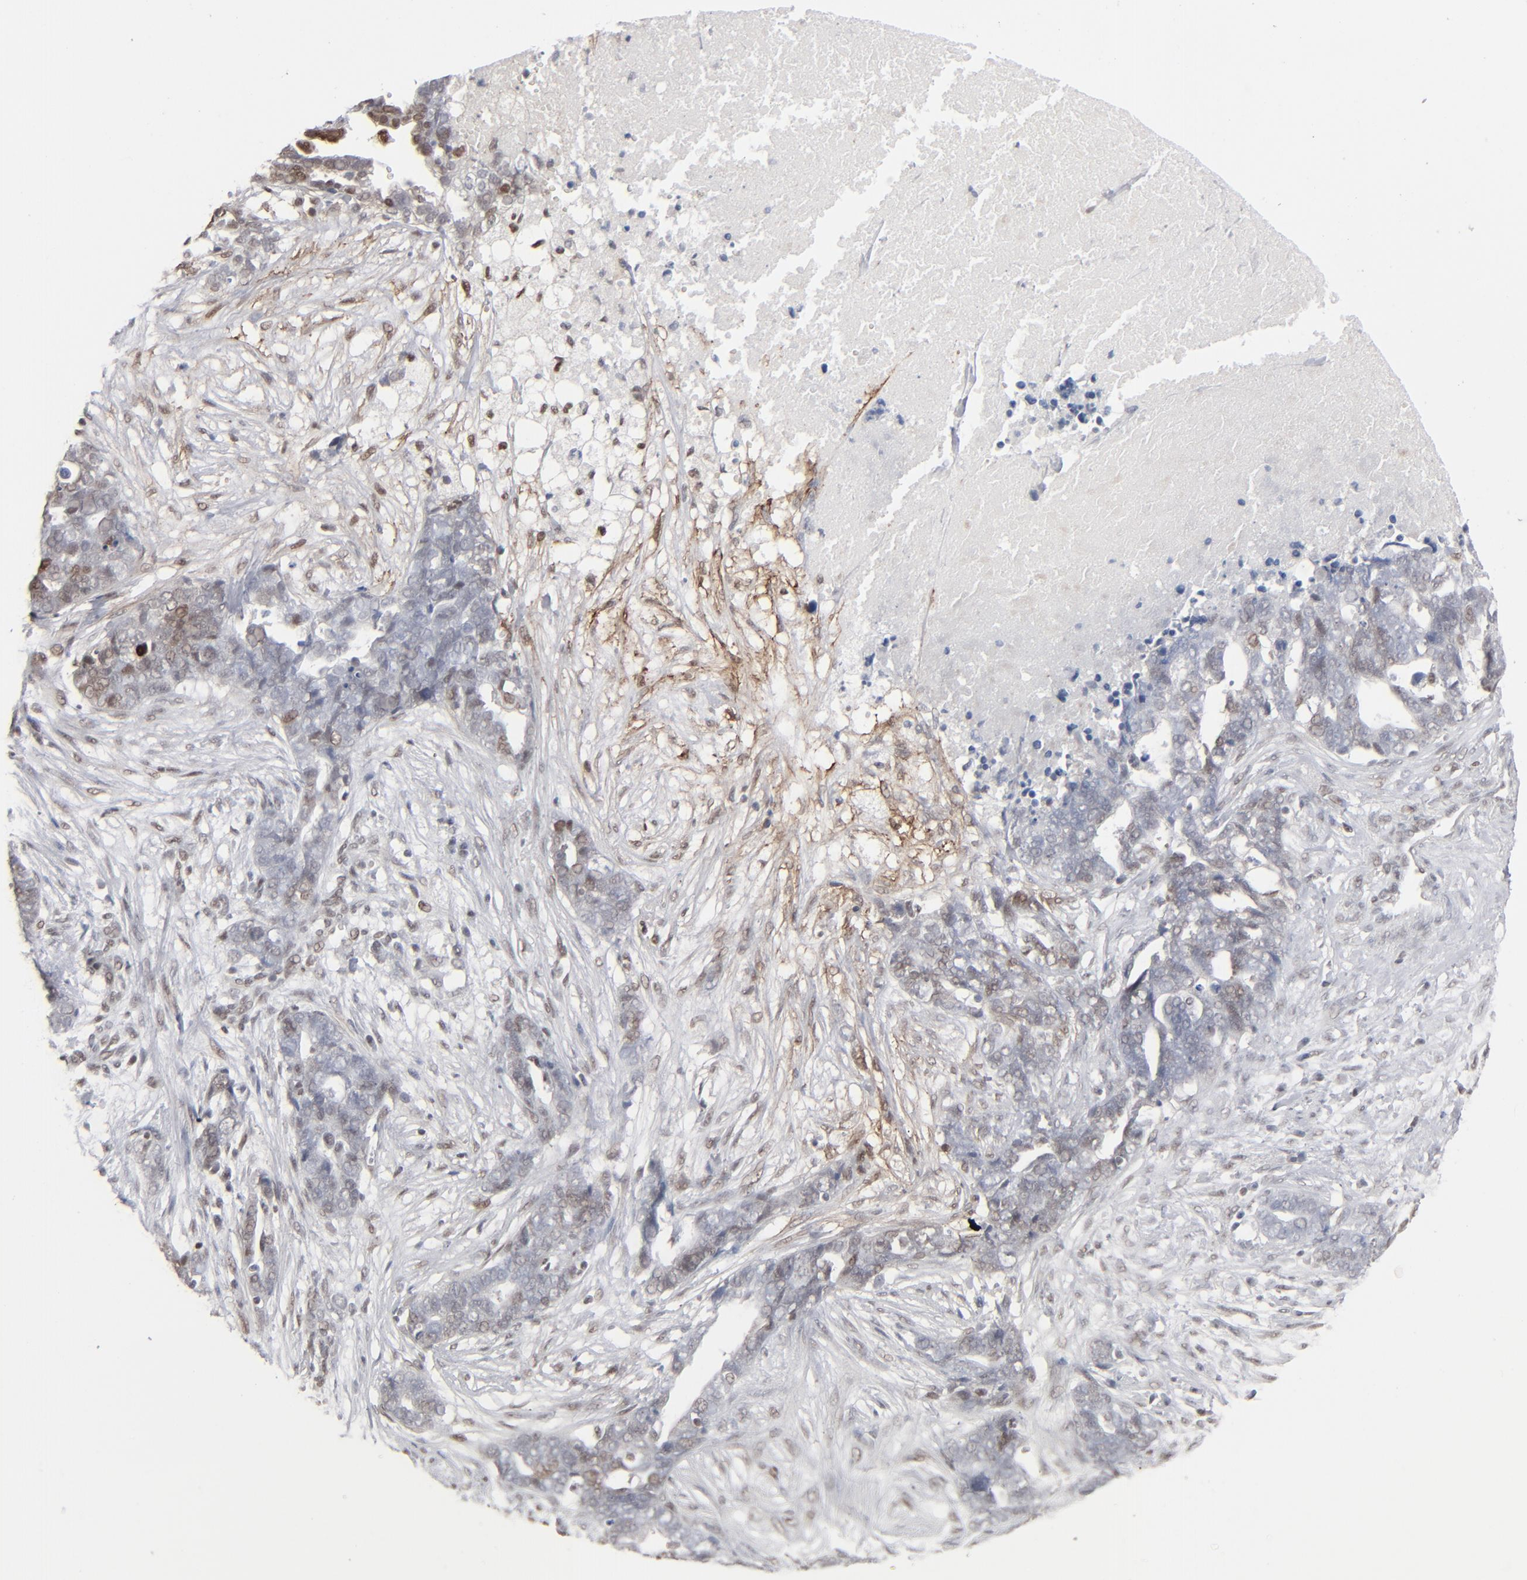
{"staining": {"intensity": "moderate", "quantity": "25%-75%", "location": "cytoplasmic/membranous,nuclear"}, "tissue": "ovarian cancer", "cell_type": "Tumor cells", "image_type": "cancer", "snomed": [{"axis": "morphology", "description": "Normal tissue, NOS"}, {"axis": "morphology", "description": "Cystadenocarcinoma, serous, NOS"}, {"axis": "topography", "description": "Fallopian tube"}, {"axis": "topography", "description": "Ovary"}], "caption": "Protein staining of ovarian cancer (serous cystadenocarcinoma) tissue shows moderate cytoplasmic/membranous and nuclear staining in approximately 25%-75% of tumor cells.", "gene": "IRF9", "patient": {"sex": "female", "age": 56}}